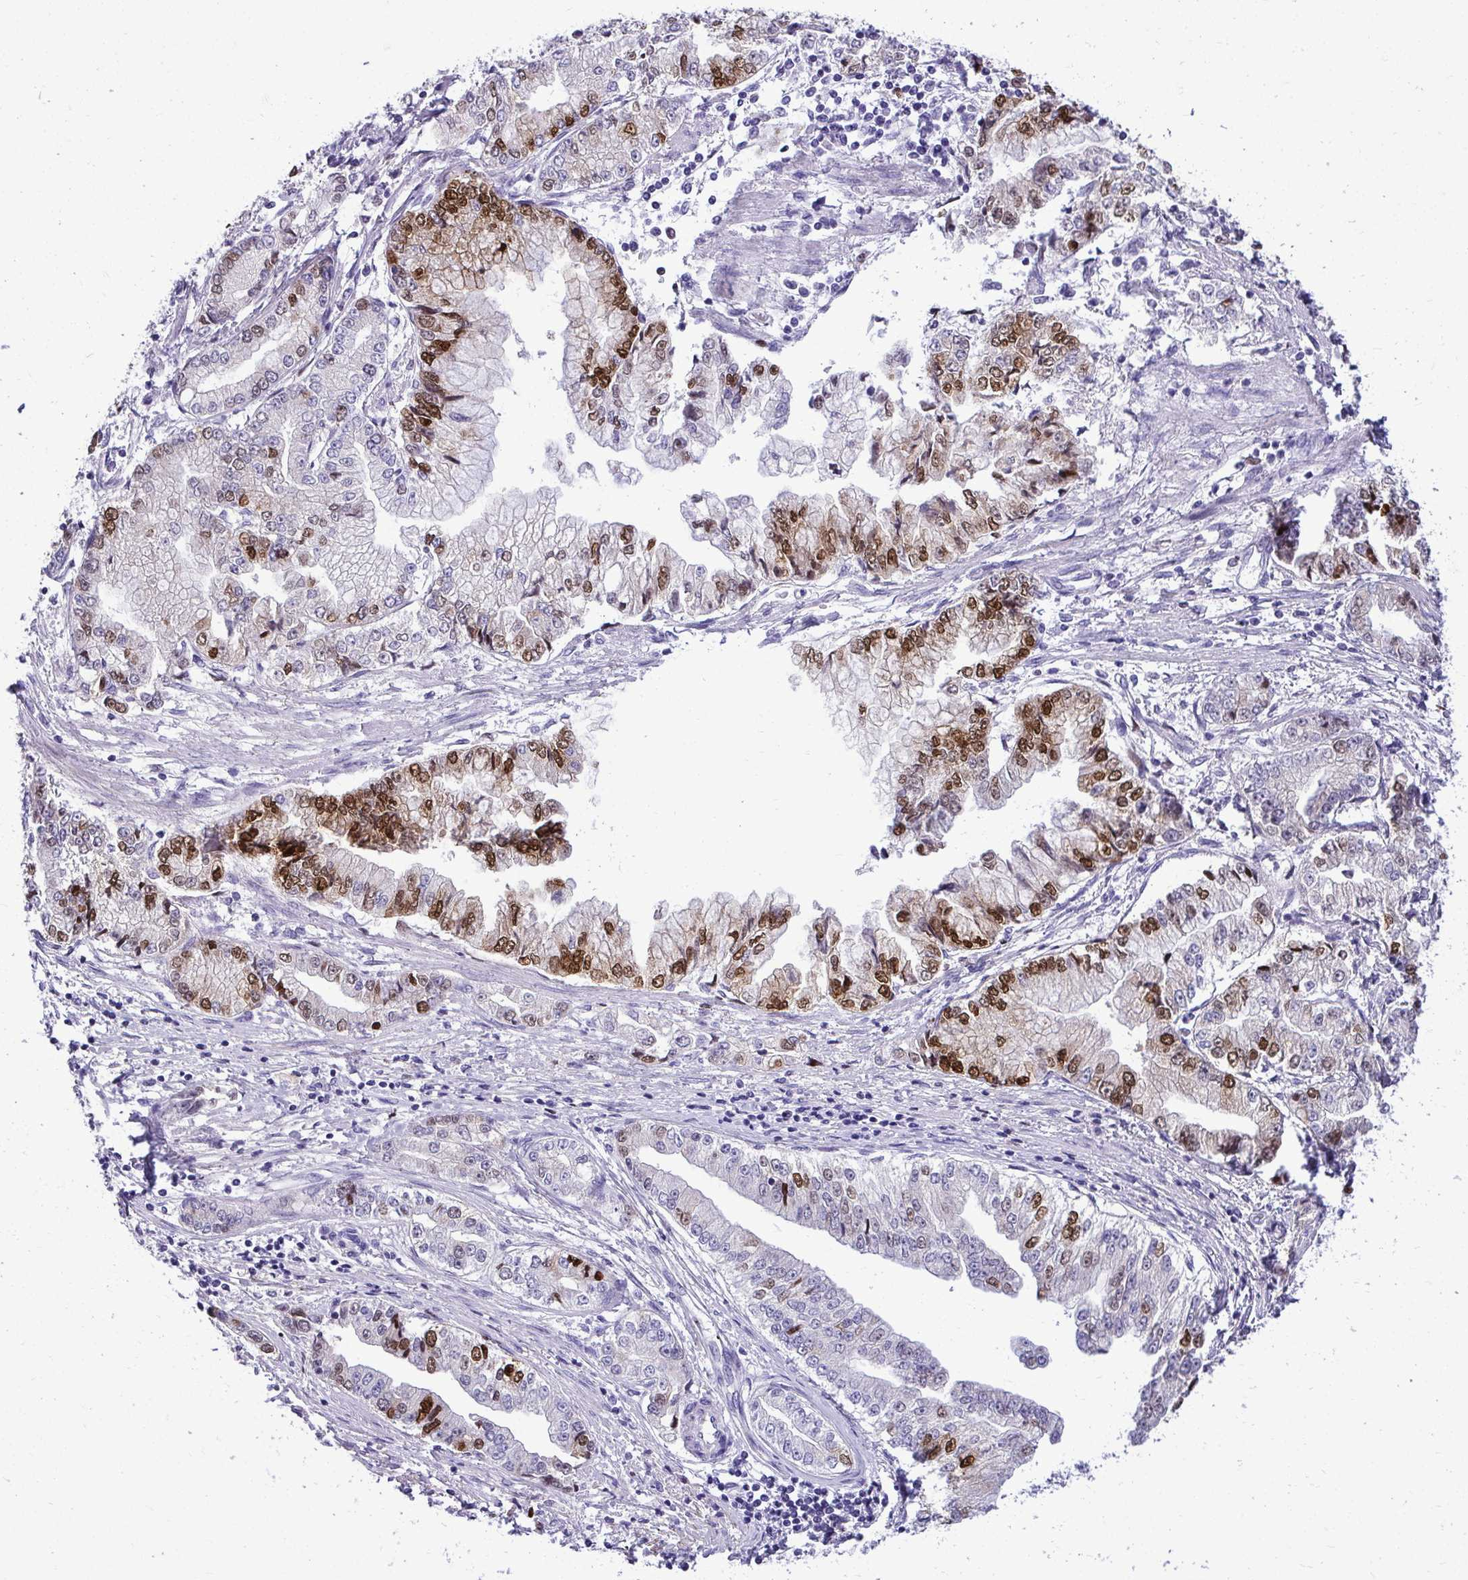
{"staining": {"intensity": "moderate", "quantity": "25%-75%", "location": "nuclear"}, "tissue": "stomach cancer", "cell_type": "Tumor cells", "image_type": "cancer", "snomed": [{"axis": "morphology", "description": "Adenocarcinoma, NOS"}, {"axis": "topography", "description": "Stomach, upper"}], "caption": "Moderate nuclear positivity is identified in about 25%-75% of tumor cells in adenocarcinoma (stomach).", "gene": "CDC20", "patient": {"sex": "female", "age": 74}}